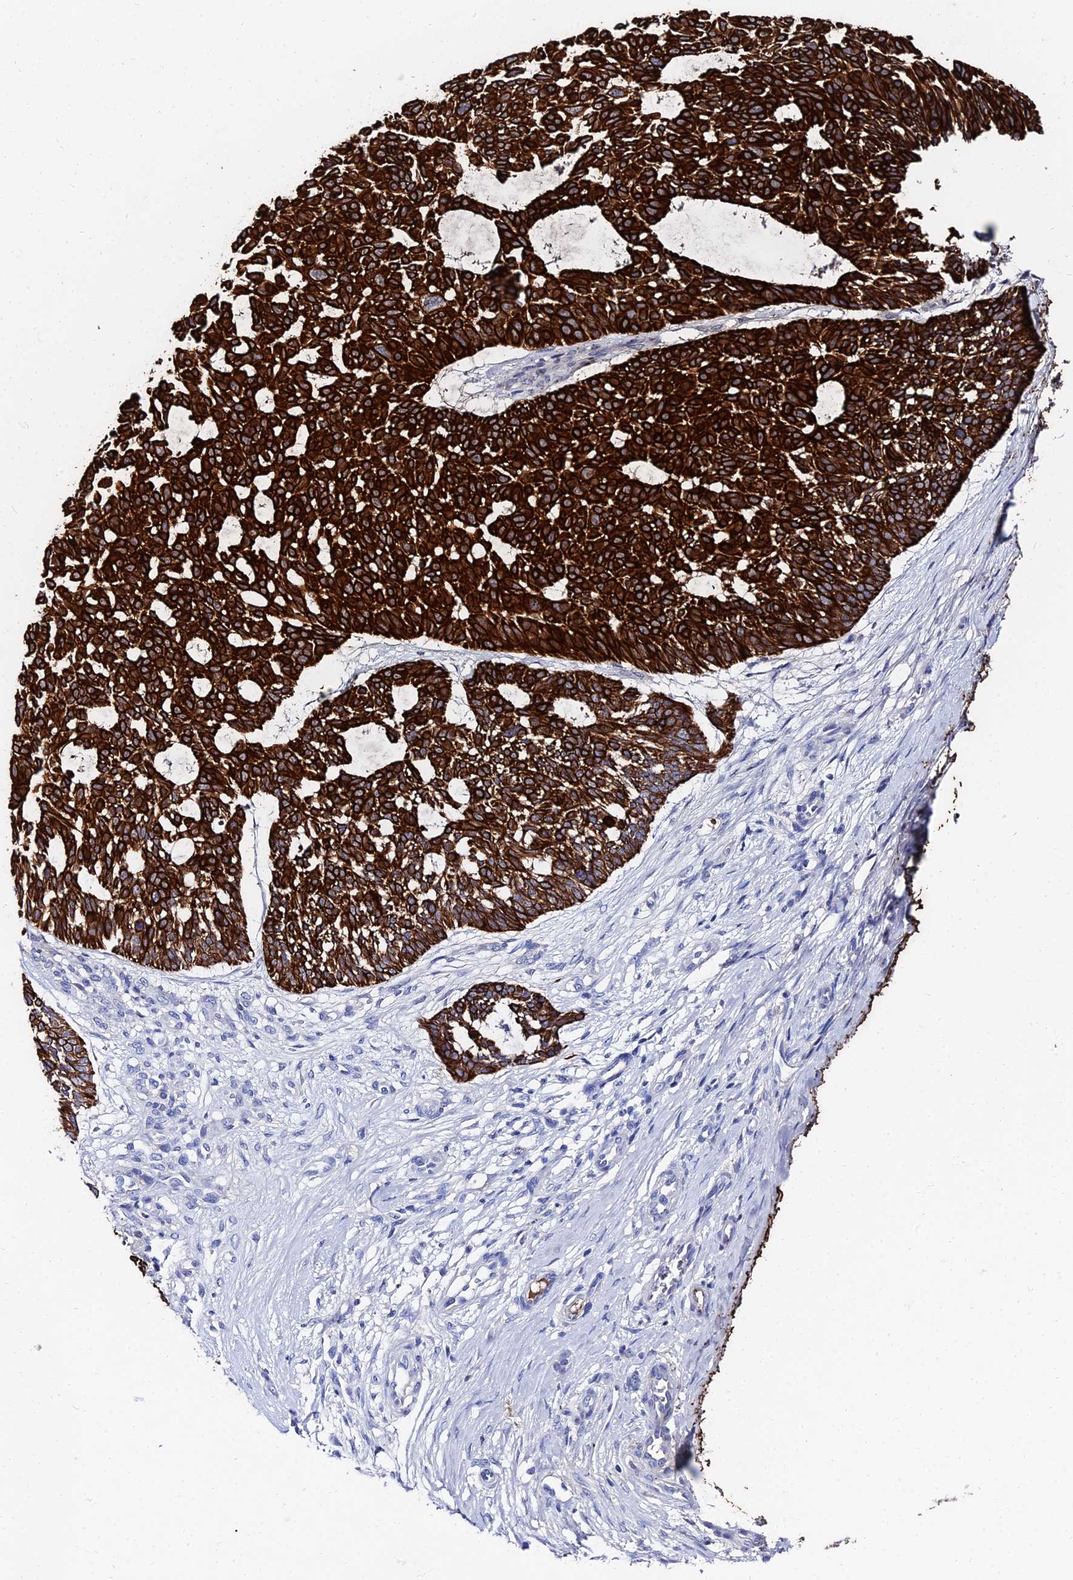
{"staining": {"intensity": "strong", "quantity": ">75%", "location": "cytoplasmic/membranous"}, "tissue": "skin cancer", "cell_type": "Tumor cells", "image_type": "cancer", "snomed": [{"axis": "morphology", "description": "Basal cell carcinoma"}, {"axis": "topography", "description": "Skin"}], "caption": "A high-resolution micrograph shows IHC staining of skin basal cell carcinoma, which reveals strong cytoplasmic/membranous positivity in about >75% of tumor cells.", "gene": "KRT17", "patient": {"sex": "male", "age": 88}}